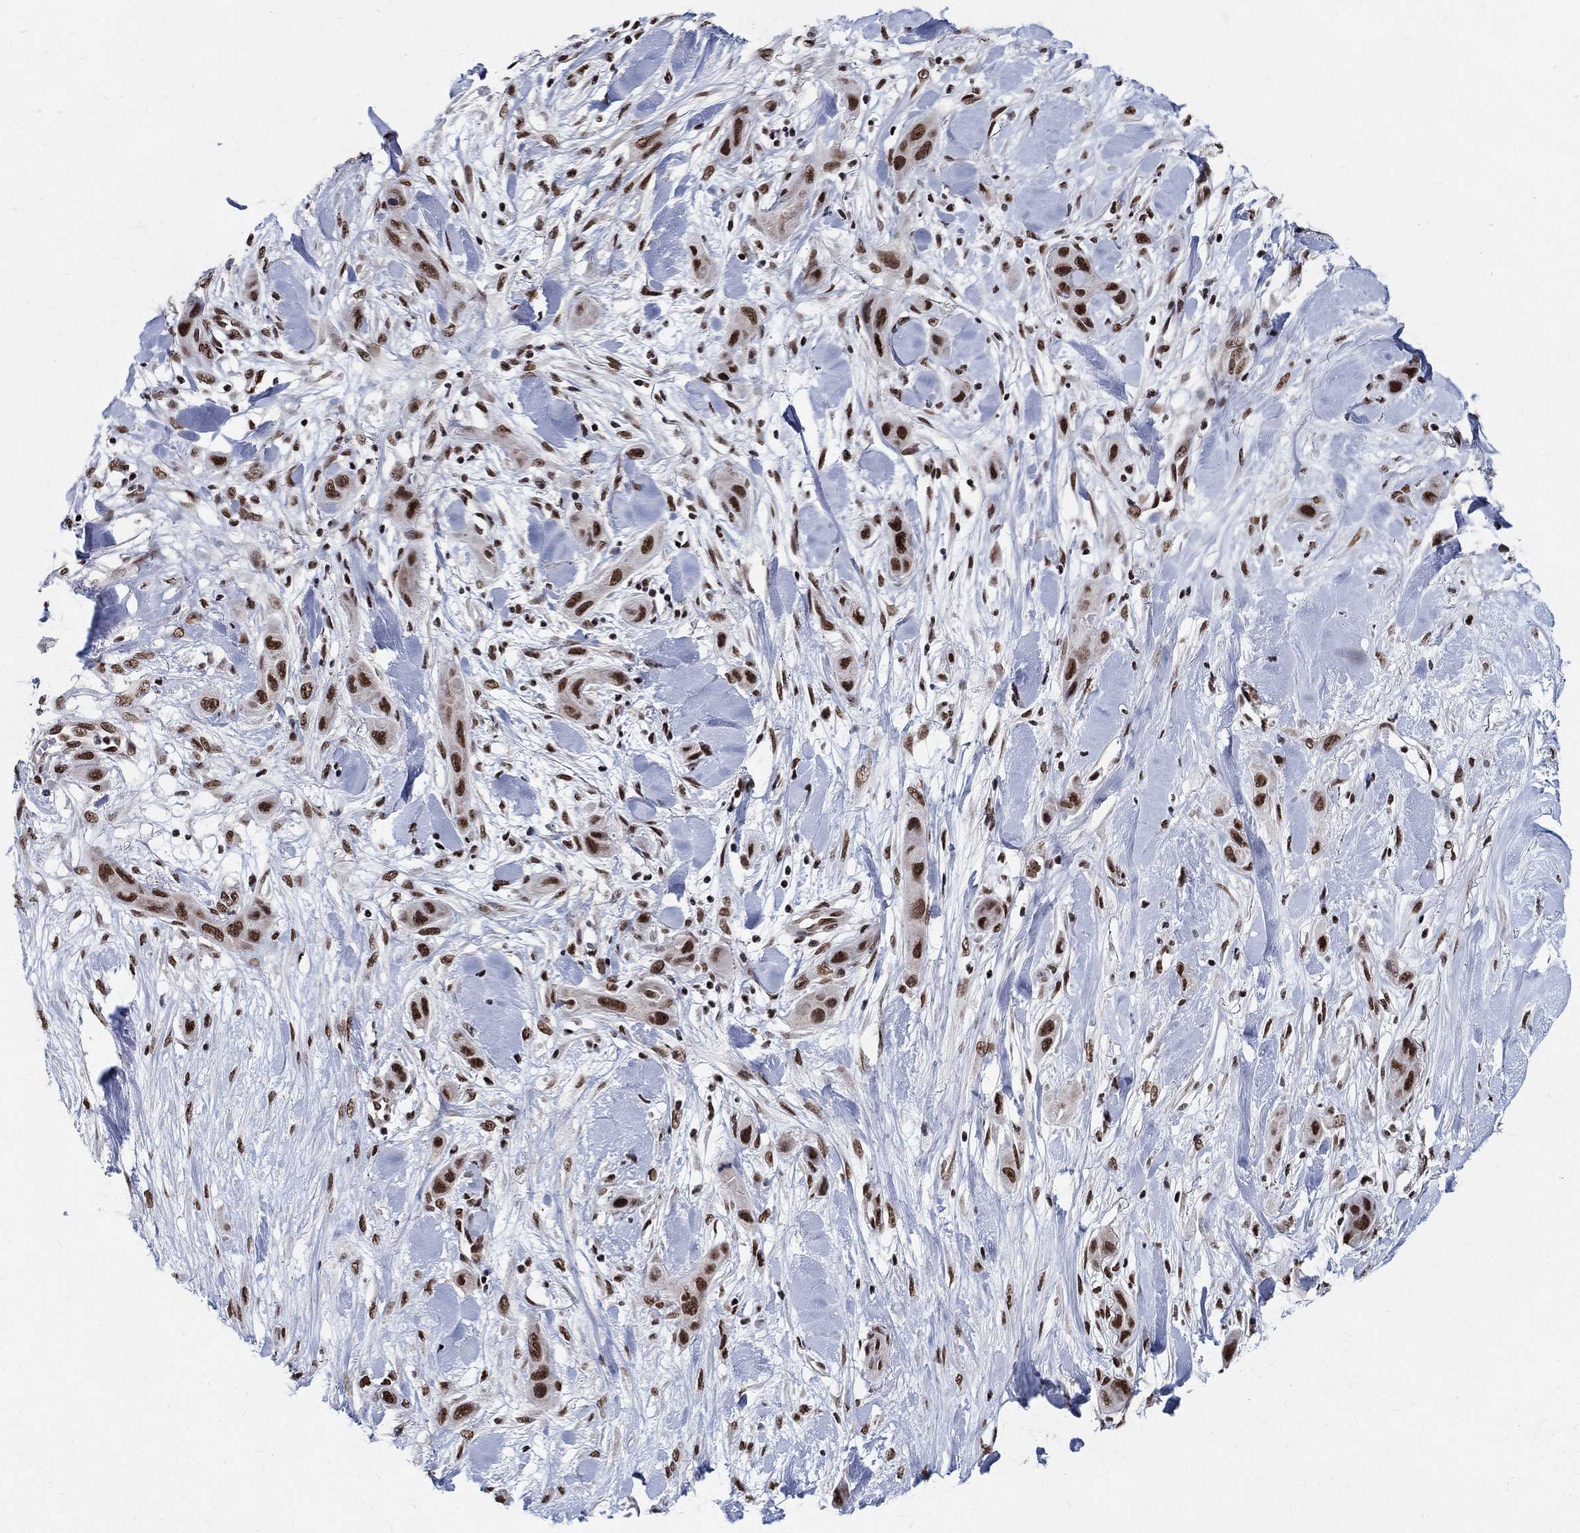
{"staining": {"intensity": "strong", "quantity": ">75%", "location": "nuclear"}, "tissue": "skin cancer", "cell_type": "Tumor cells", "image_type": "cancer", "snomed": [{"axis": "morphology", "description": "Squamous cell carcinoma, NOS"}, {"axis": "topography", "description": "Skin"}], "caption": "There is high levels of strong nuclear positivity in tumor cells of skin cancer, as demonstrated by immunohistochemical staining (brown color).", "gene": "FBXO16", "patient": {"sex": "male", "age": 79}}